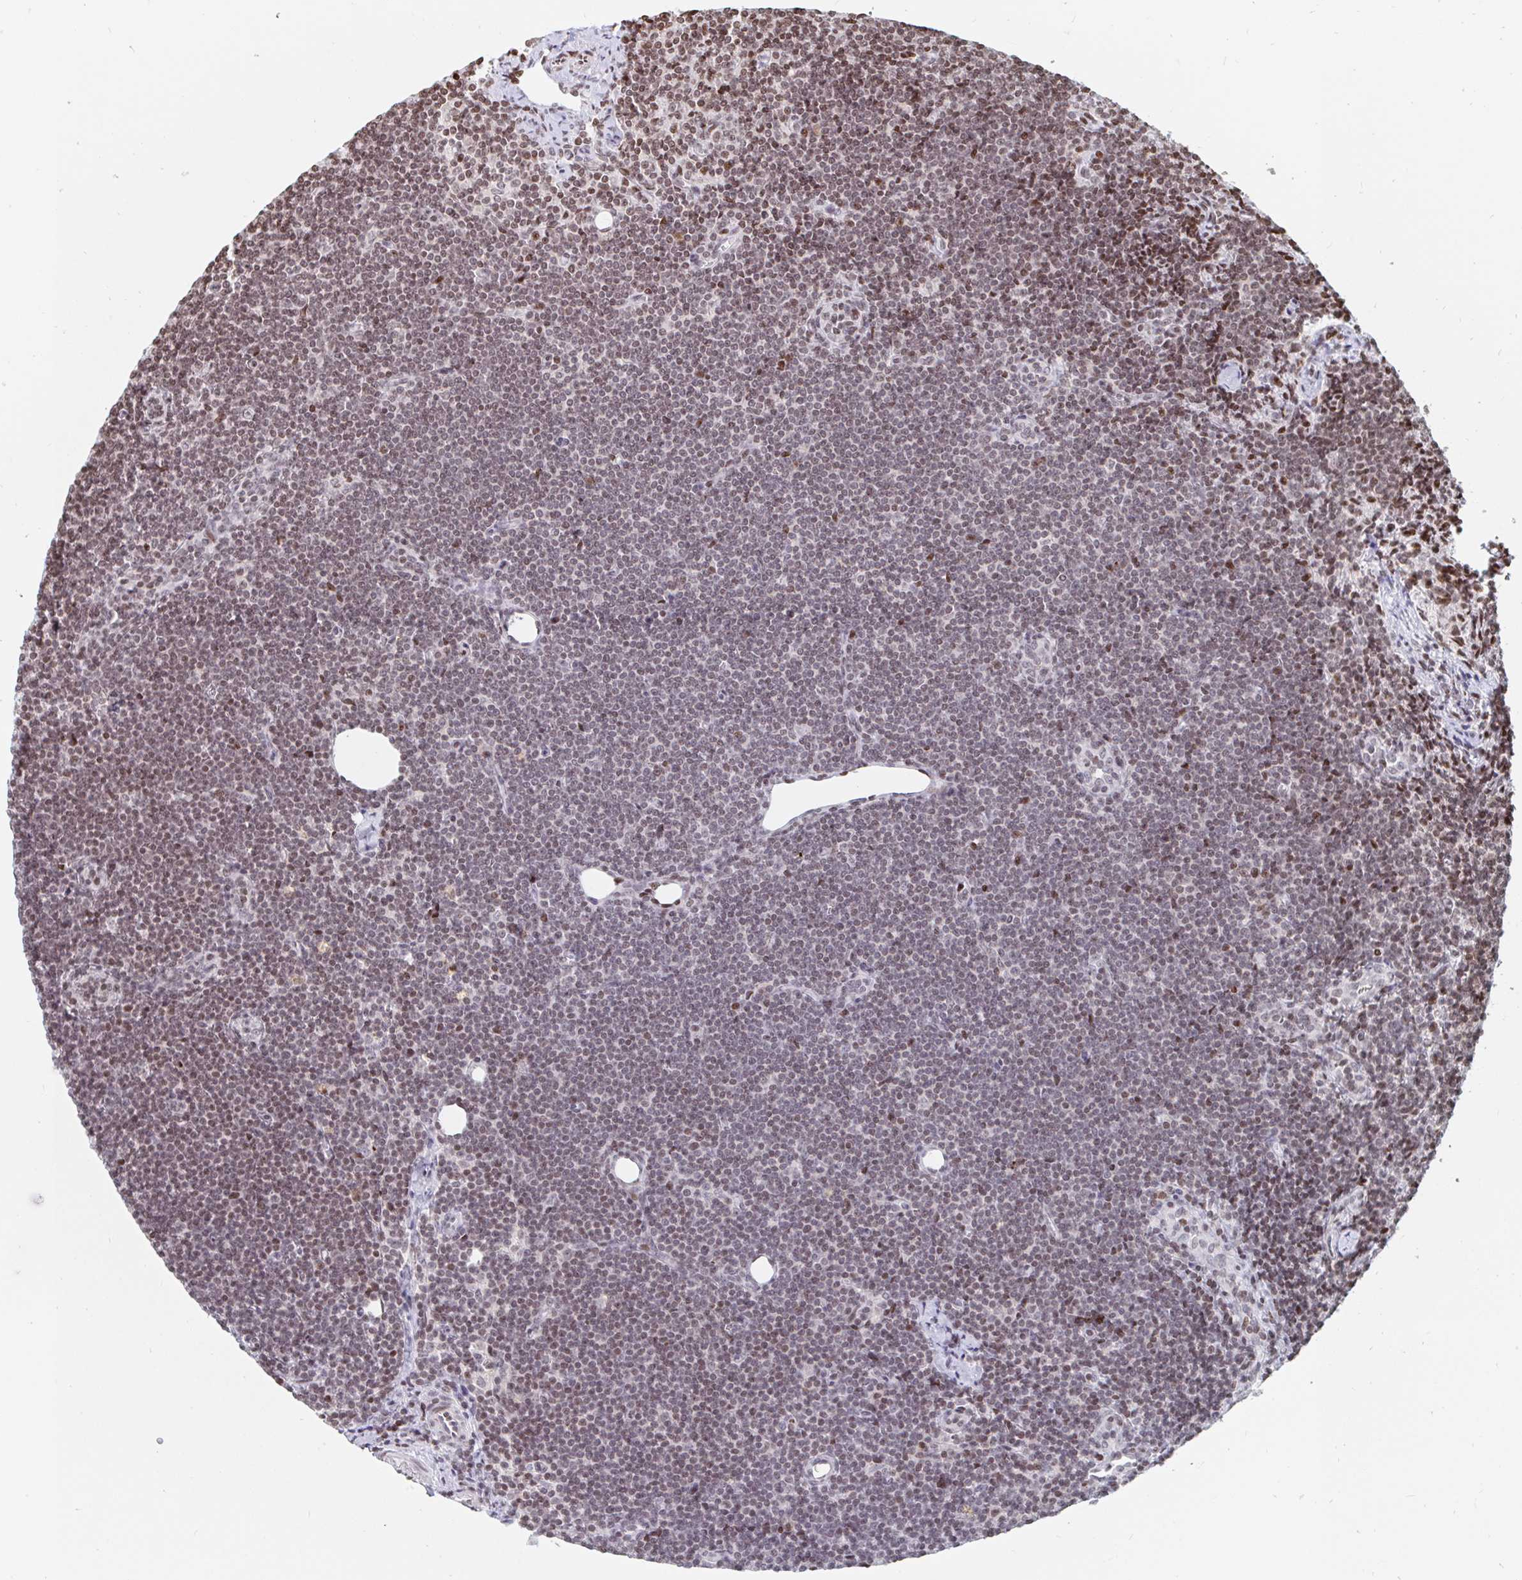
{"staining": {"intensity": "moderate", "quantity": "25%-75%", "location": "nuclear"}, "tissue": "lymphoma", "cell_type": "Tumor cells", "image_type": "cancer", "snomed": [{"axis": "morphology", "description": "Malignant lymphoma, non-Hodgkin's type, Low grade"}, {"axis": "topography", "description": "Lymph node"}], "caption": "Protein staining of malignant lymphoma, non-Hodgkin's type (low-grade) tissue exhibits moderate nuclear expression in approximately 25%-75% of tumor cells.", "gene": "HOXC10", "patient": {"sex": "female", "age": 73}}